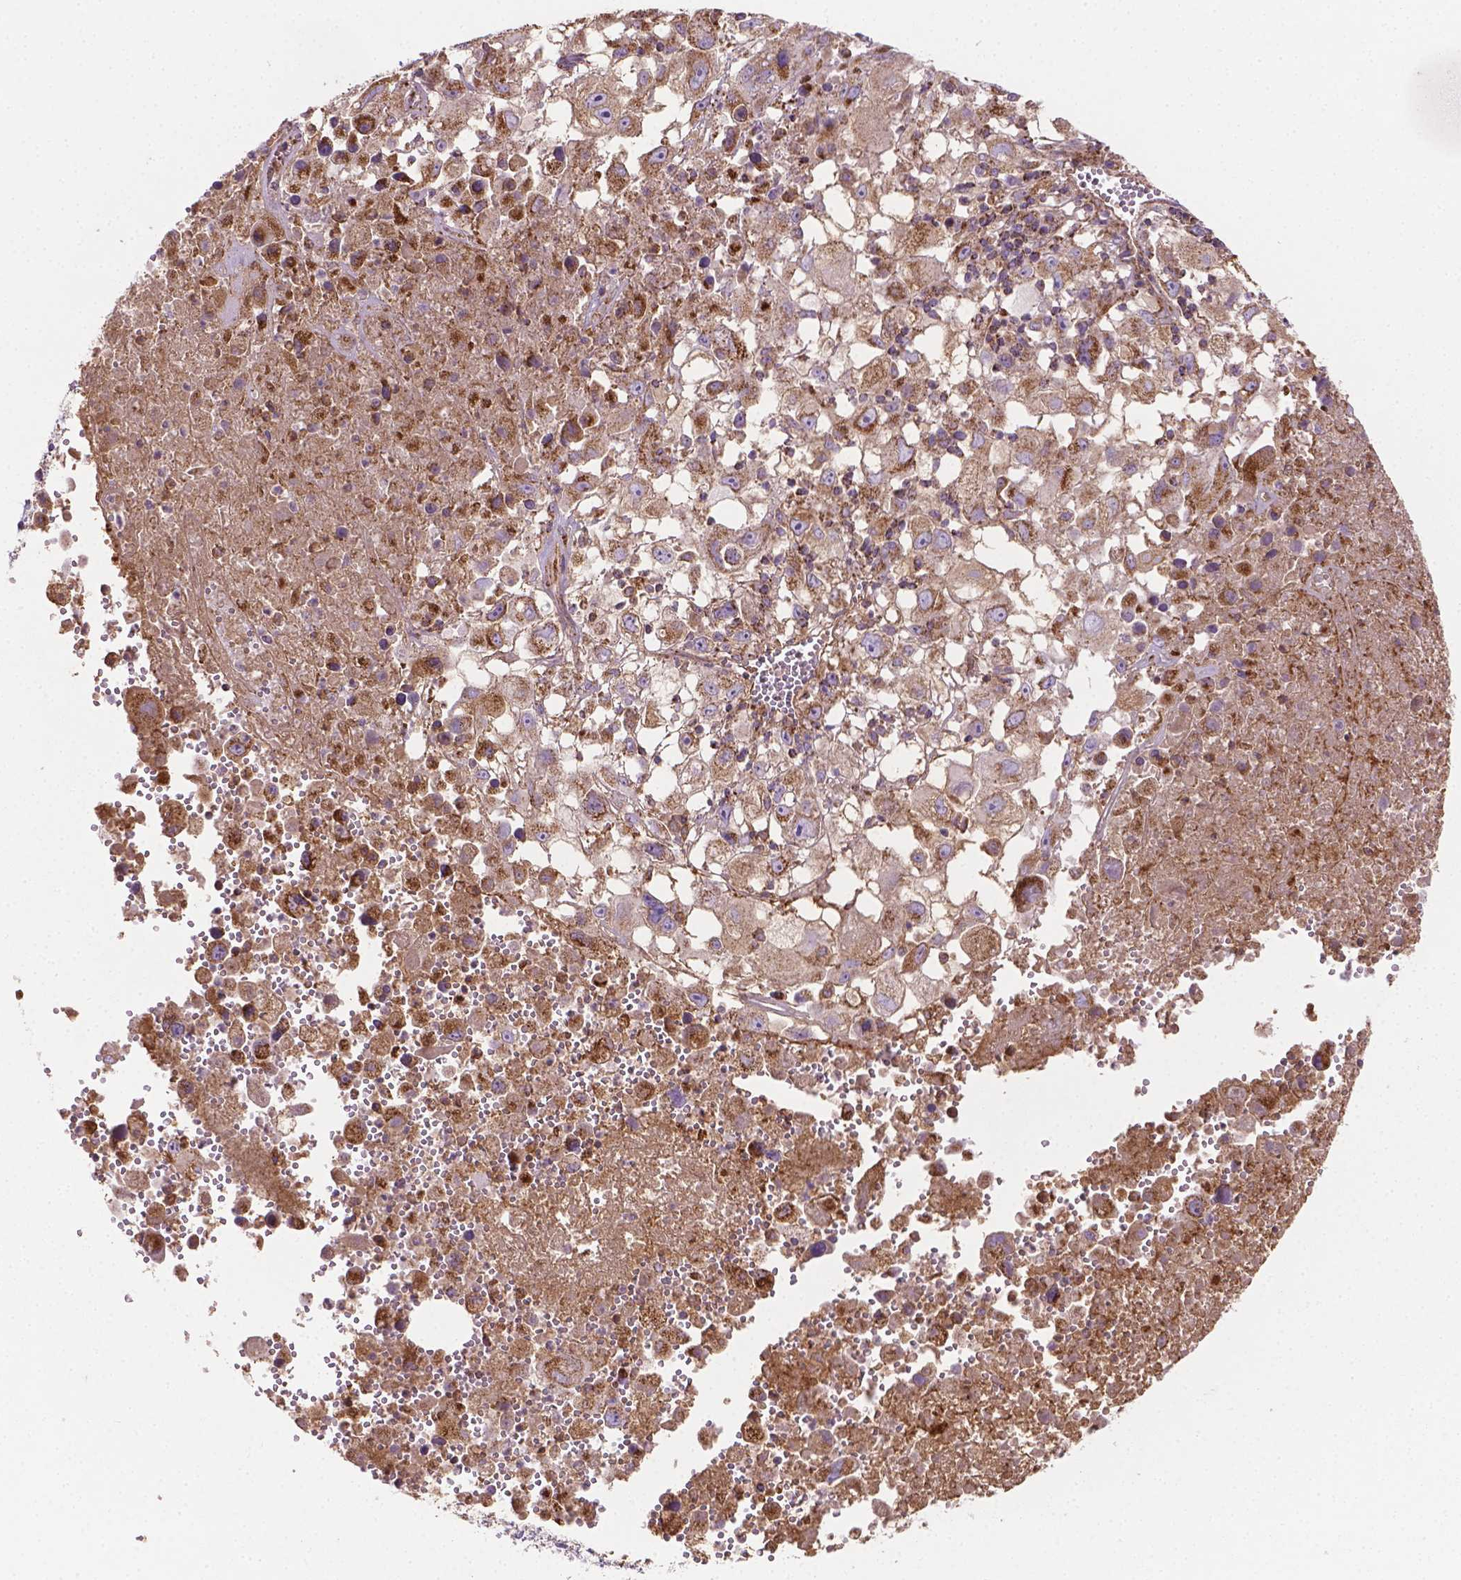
{"staining": {"intensity": "strong", "quantity": ">75%", "location": "cytoplasmic/membranous"}, "tissue": "melanoma", "cell_type": "Tumor cells", "image_type": "cancer", "snomed": [{"axis": "morphology", "description": "Malignant melanoma, Metastatic site"}, {"axis": "topography", "description": "Soft tissue"}], "caption": "The photomicrograph displays staining of malignant melanoma (metastatic site), revealing strong cytoplasmic/membranous protein positivity (brown color) within tumor cells.", "gene": "PIBF1", "patient": {"sex": "male", "age": 50}}